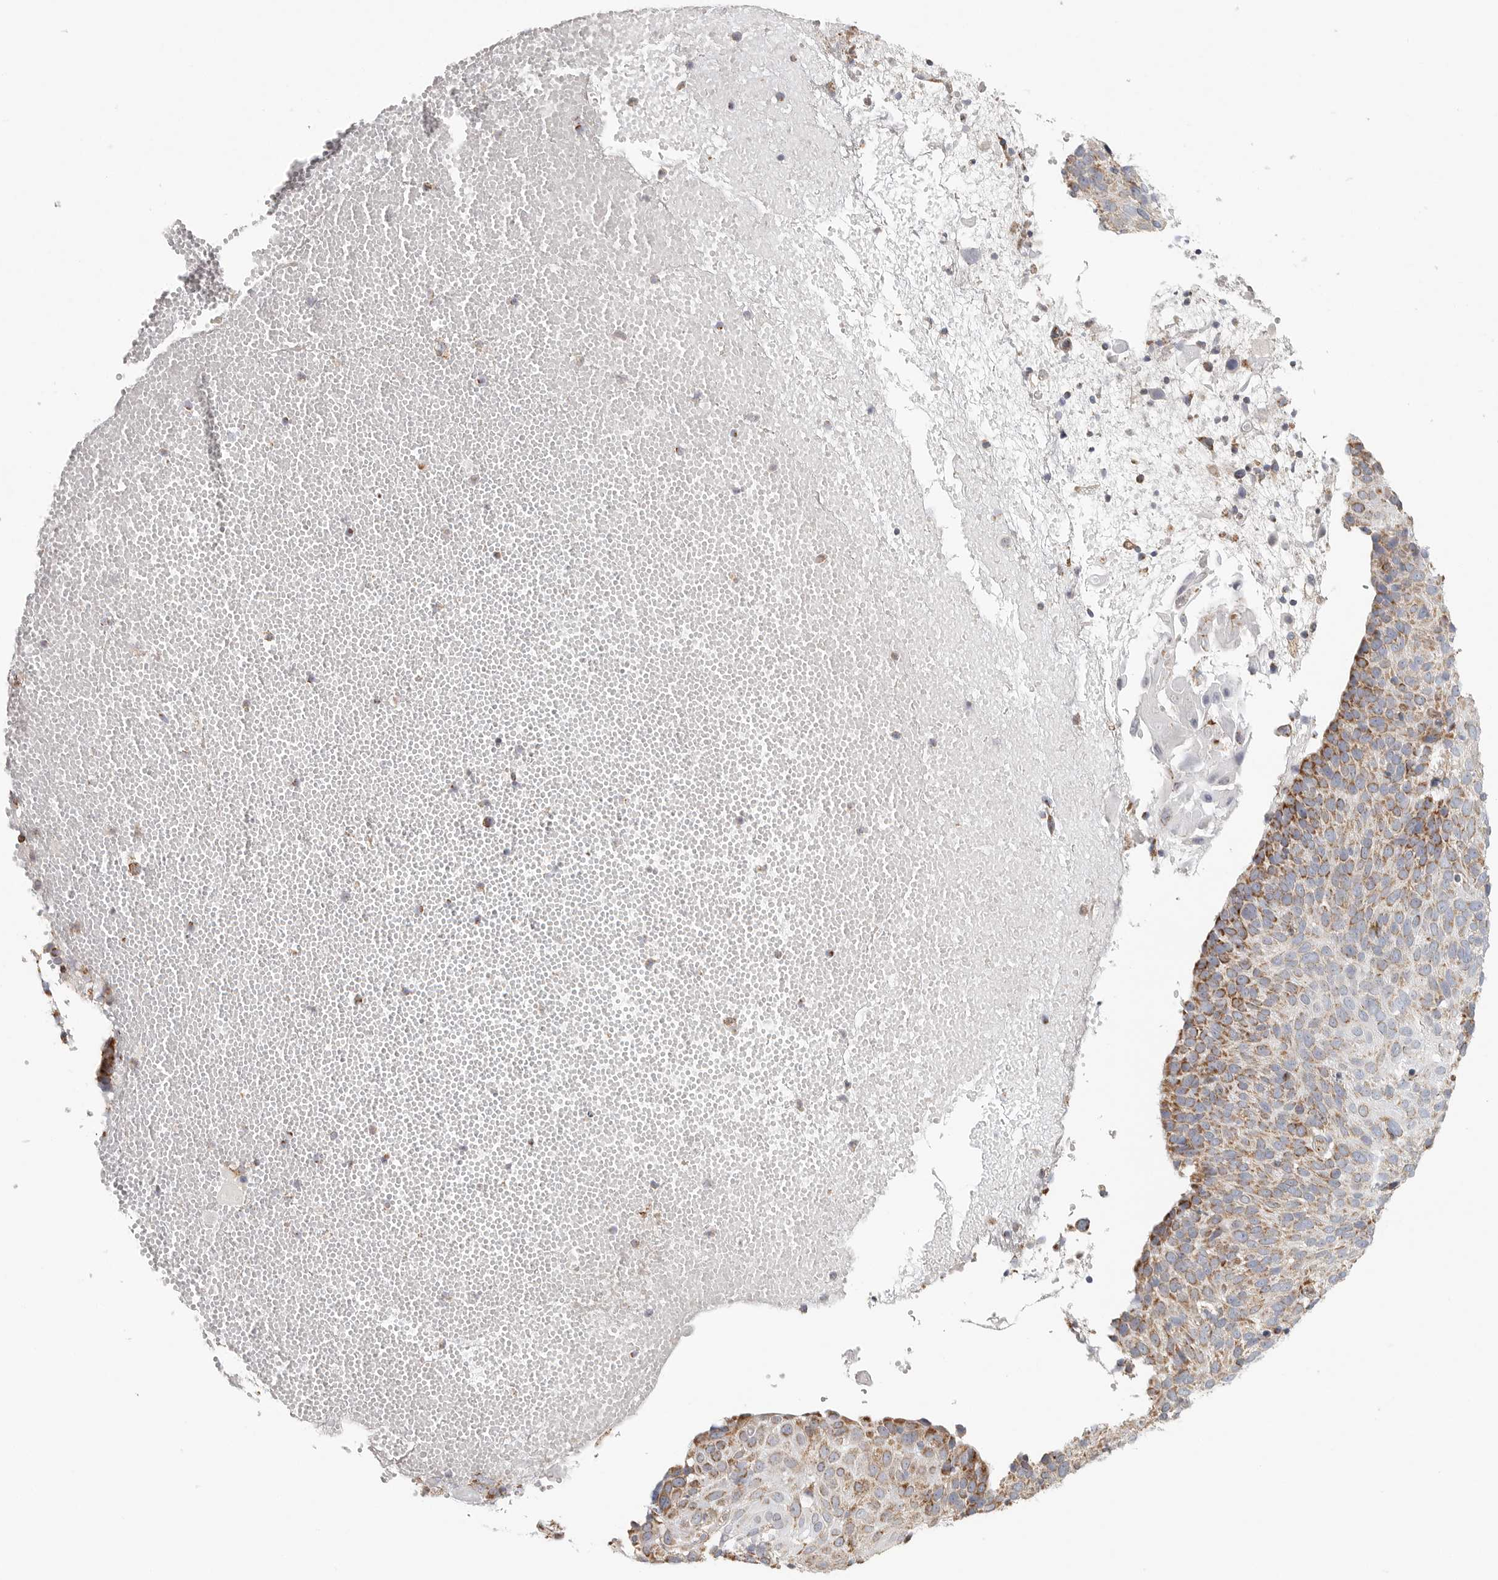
{"staining": {"intensity": "moderate", "quantity": ">75%", "location": "cytoplasmic/membranous"}, "tissue": "cervical cancer", "cell_type": "Tumor cells", "image_type": "cancer", "snomed": [{"axis": "morphology", "description": "Squamous cell carcinoma, NOS"}, {"axis": "topography", "description": "Cervix"}], "caption": "High-magnification brightfield microscopy of cervical cancer (squamous cell carcinoma) stained with DAB (brown) and counterstained with hematoxylin (blue). tumor cells exhibit moderate cytoplasmic/membranous staining is present in about>75% of cells. (Stains: DAB in brown, nuclei in blue, Microscopy: brightfield microscopy at high magnification).", "gene": "SLC25A26", "patient": {"sex": "female", "age": 74}}